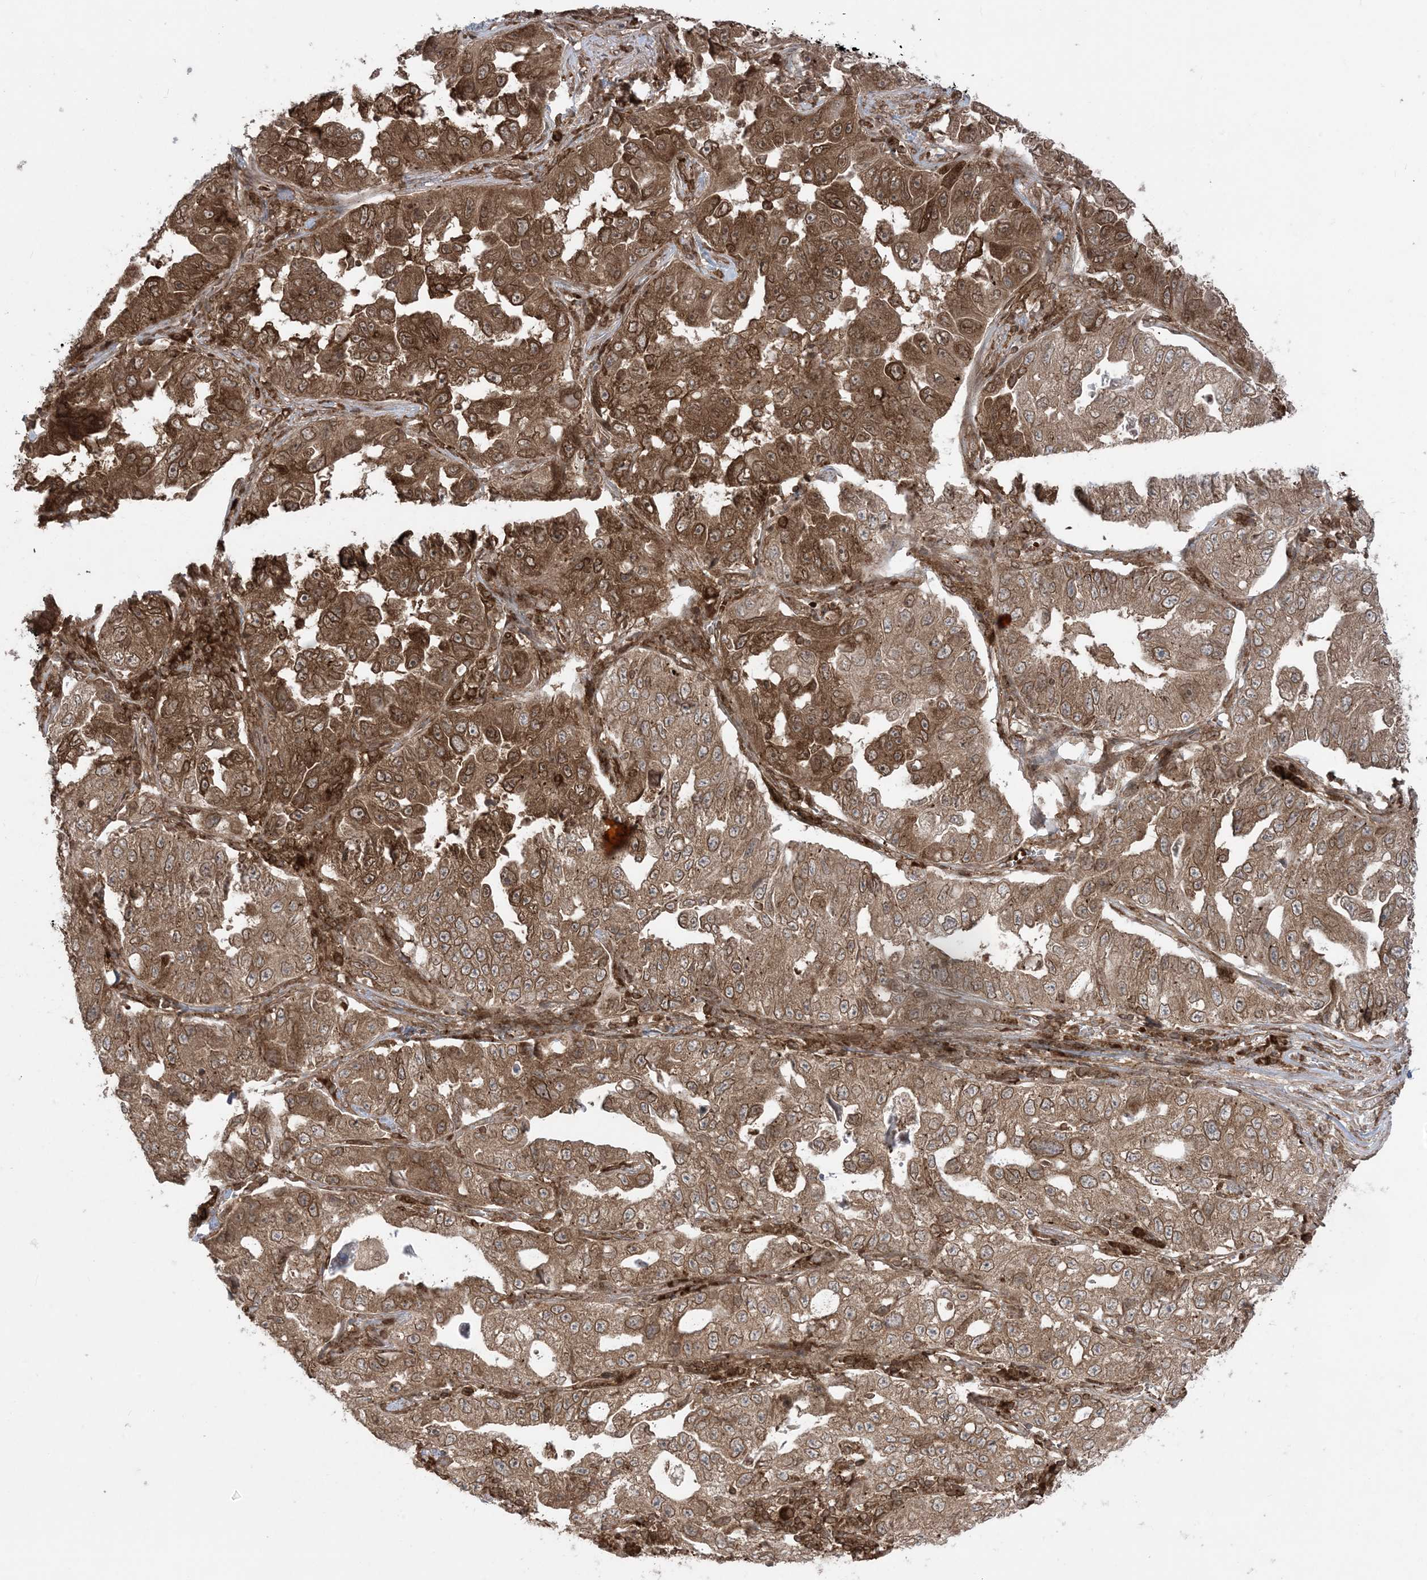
{"staining": {"intensity": "moderate", "quantity": ">75%", "location": "cytoplasmic/membranous"}, "tissue": "lung cancer", "cell_type": "Tumor cells", "image_type": "cancer", "snomed": [{"axis": "morphology", "description": "Adenocarcinoma, NOS"}, {"axis": "topography", "description": "Lung"}], "caption": "Human lung cancer (adenocarcinoma) stained for a protein (brown) exhibits moderate cytoplasmic/membranous positive positivity in about >75% of tumor cells.", "gene": "DDX19B", "patient": {"sex": "female", "age": 51}}